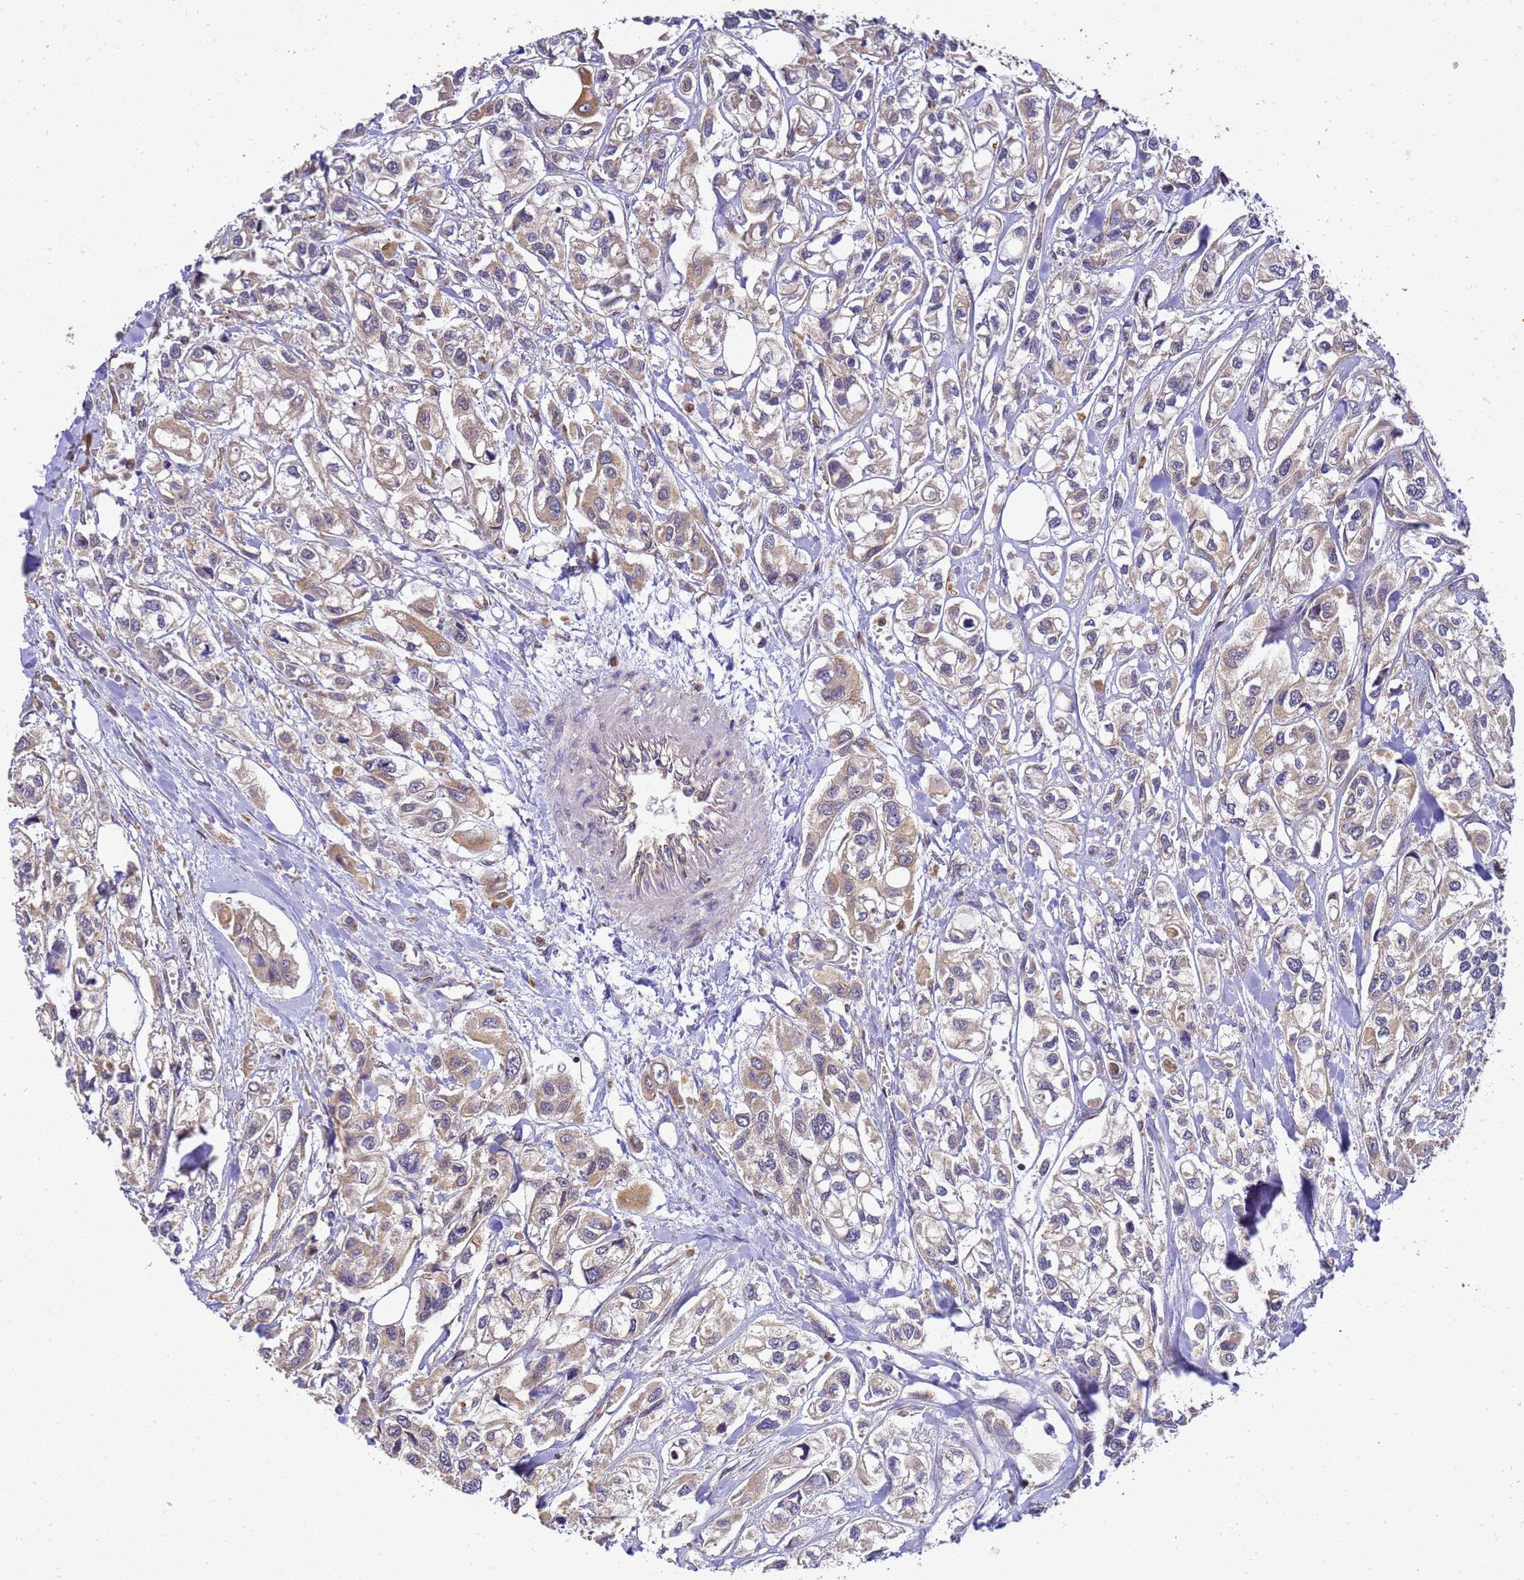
{"staining": {"intensity": "moderate", "quantity": ">75%", "location": "cytoplasmic/membranous"}, "tissue": "urothelial cancer", "cell_type": "Tumor cells", "image_type": "cancer", "snomed": [{"axis": "morphology", "description": "Urothelial carcinoma, High grade"}, {"axis": "topography", "description": "Urinary bladder"}], "caption": "Brown immunohistochemical staining in urothelial cancer demonstrates moderate cytoplasmic/membranous staining in approximately >75% of tumor cells.", "gene": "ADPGK", "patient": {"sex": "male", "age": 67}}